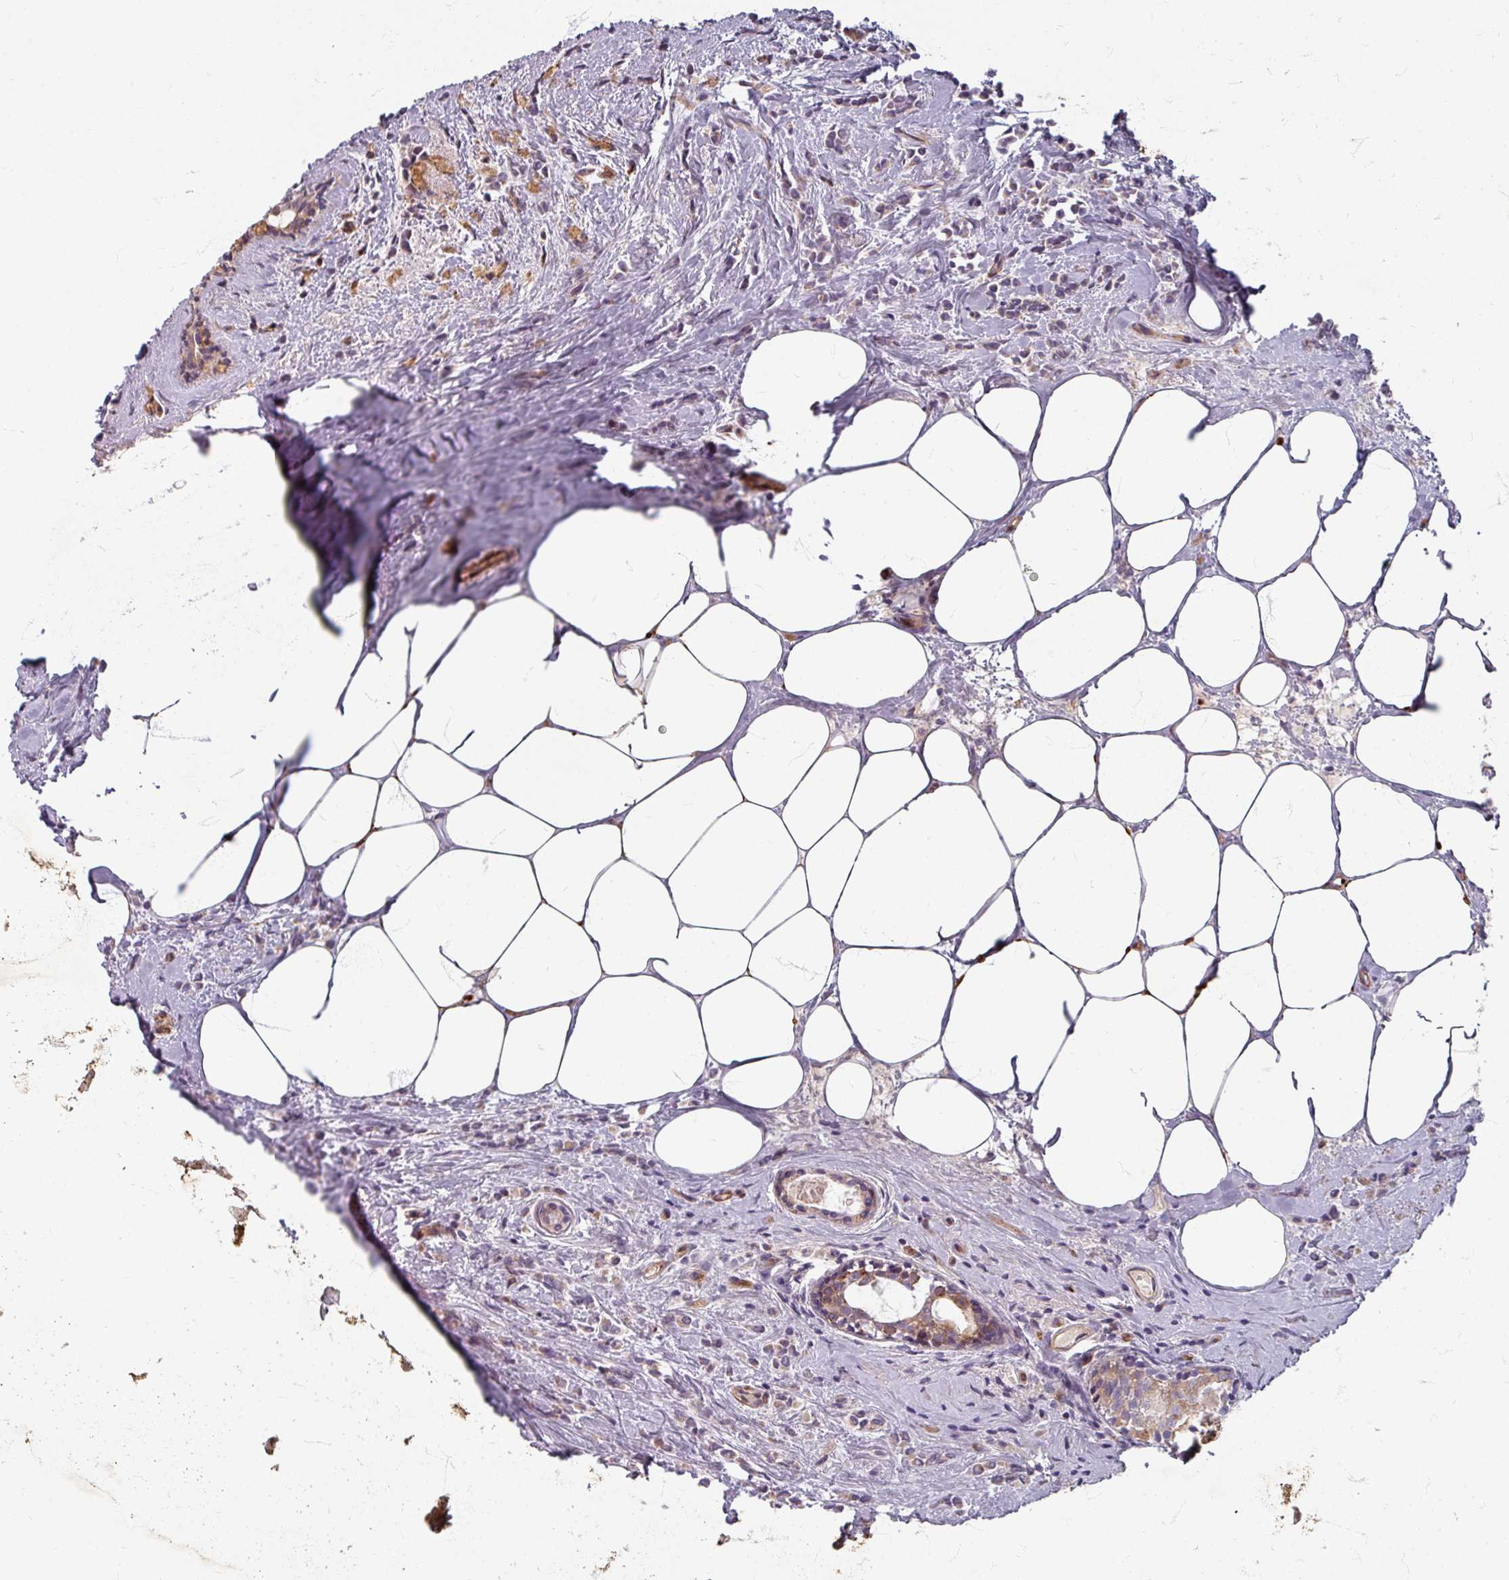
{"staining": {"intensity": "negative", "quantity": "none", "location": "none"}, "tissue": "breast cancer", "cell_type": "Tumor cells", "image_type": "cancer", "snomed": [{"axis": "morphology", "description": "Lobular carcinoma"}, {"axis": "topography", "description": "Breast"}], "caption": "This is an IHC photomicrograph of breast lobular carcinoma. There is no positivity in tumor cells.", "gene": "GABARAPL1", "patient": {"sex": "female", "age": 84}}